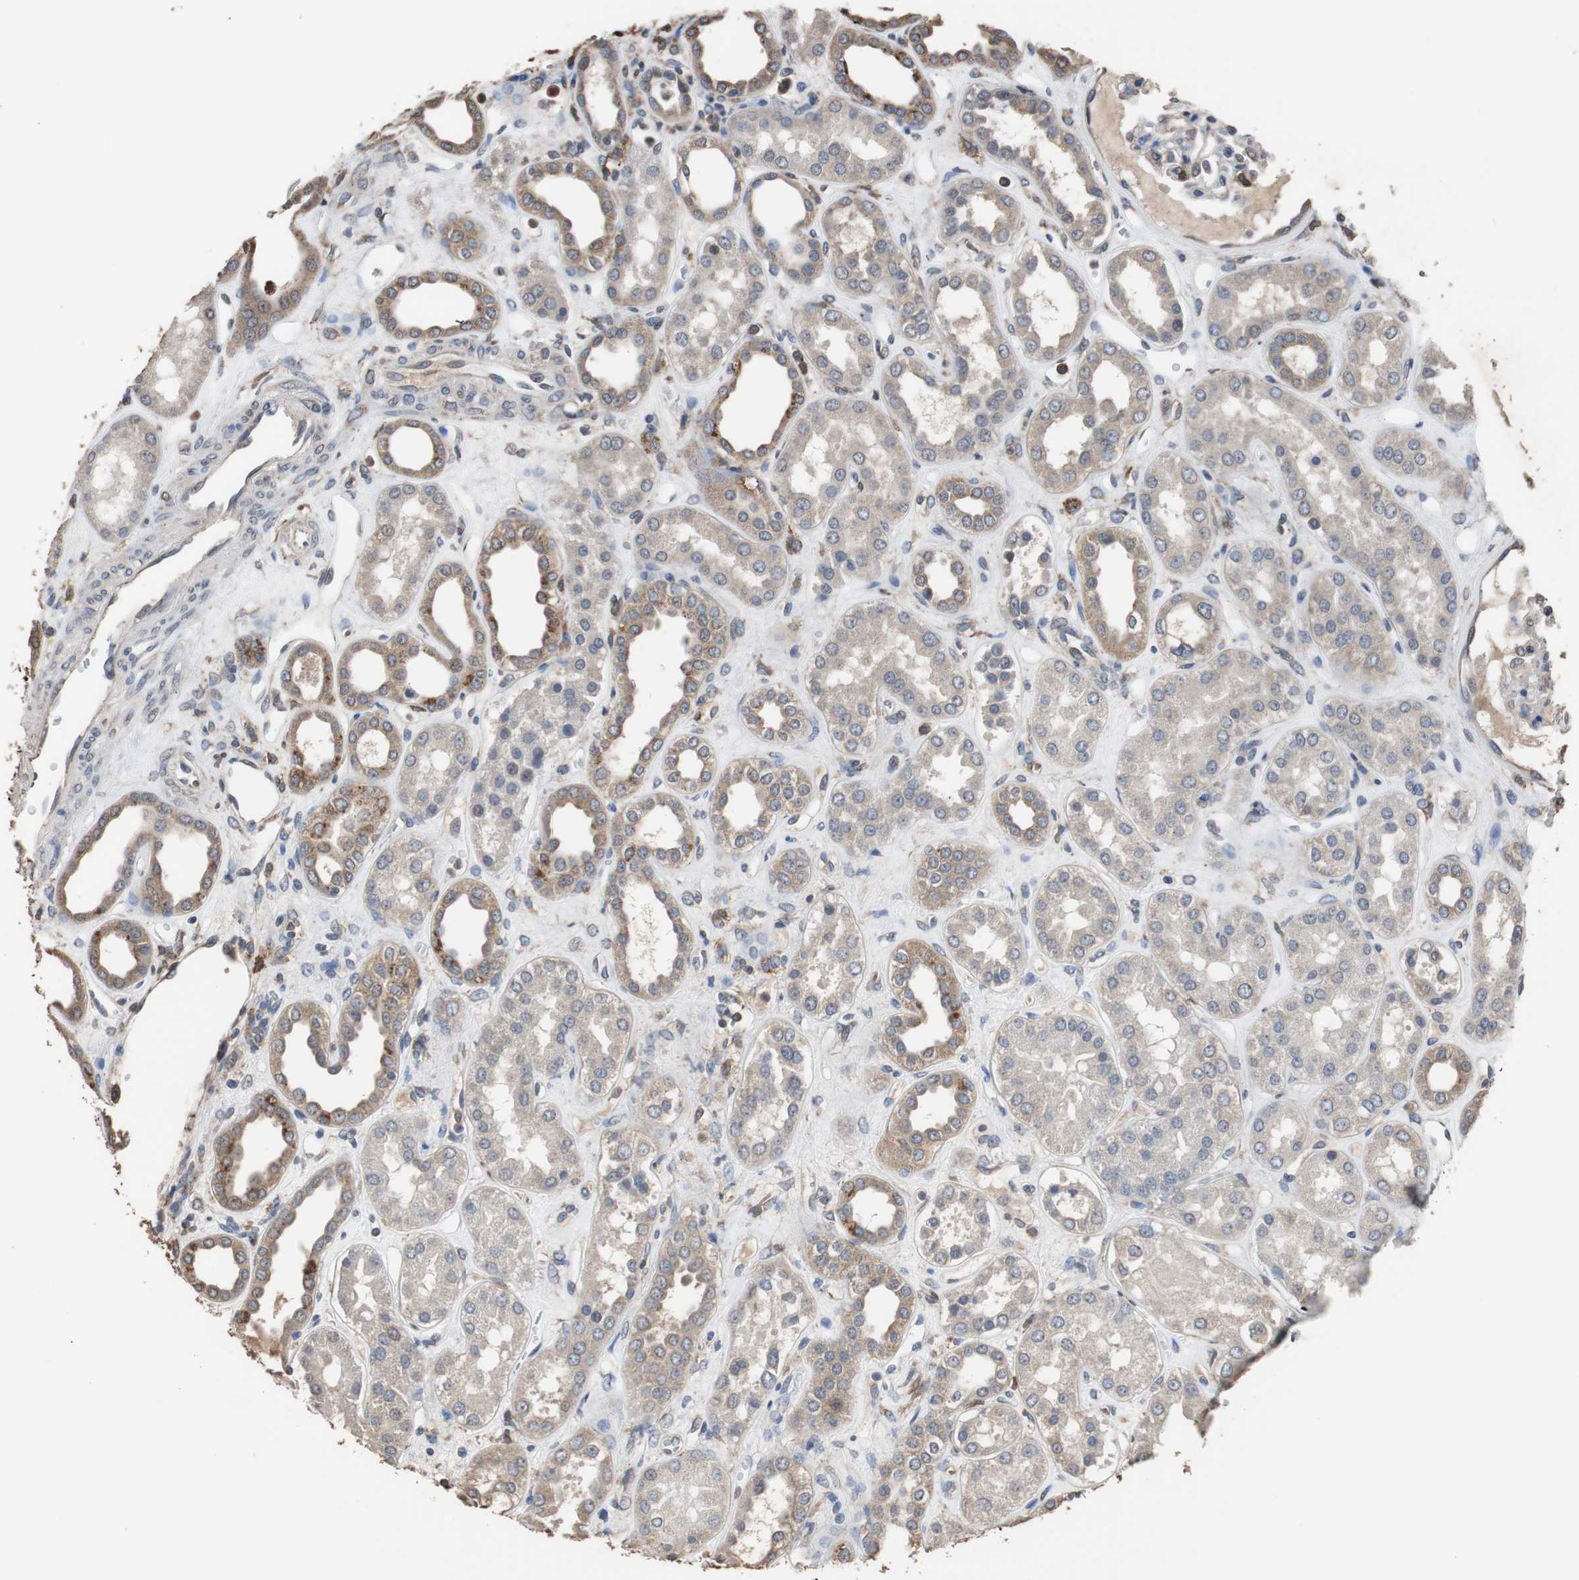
{"staining": {"intensity": "negative", "quantity": "none", "location": "none"}, "tissue": "kidney", "cell_type": "Cells in glomeruli", "image_type": "normal", "snomed": [{"axis": "morphology", "description": "Normal tissue, NOS"}, {"axis": "topography", "description": "Kidney"}], "caption": "IHC image of benign kidney: kidney stained with DAB exhibits no significant protein positivity in cells in glomeruli. The staining was performed using DAB to visualize the protein expression in brown, while the nuclei were stained in blue with hematoxylin (Magnification: 20x).", "gene": "SCIMP", "patient": {"sex": "male", "age": 59}}